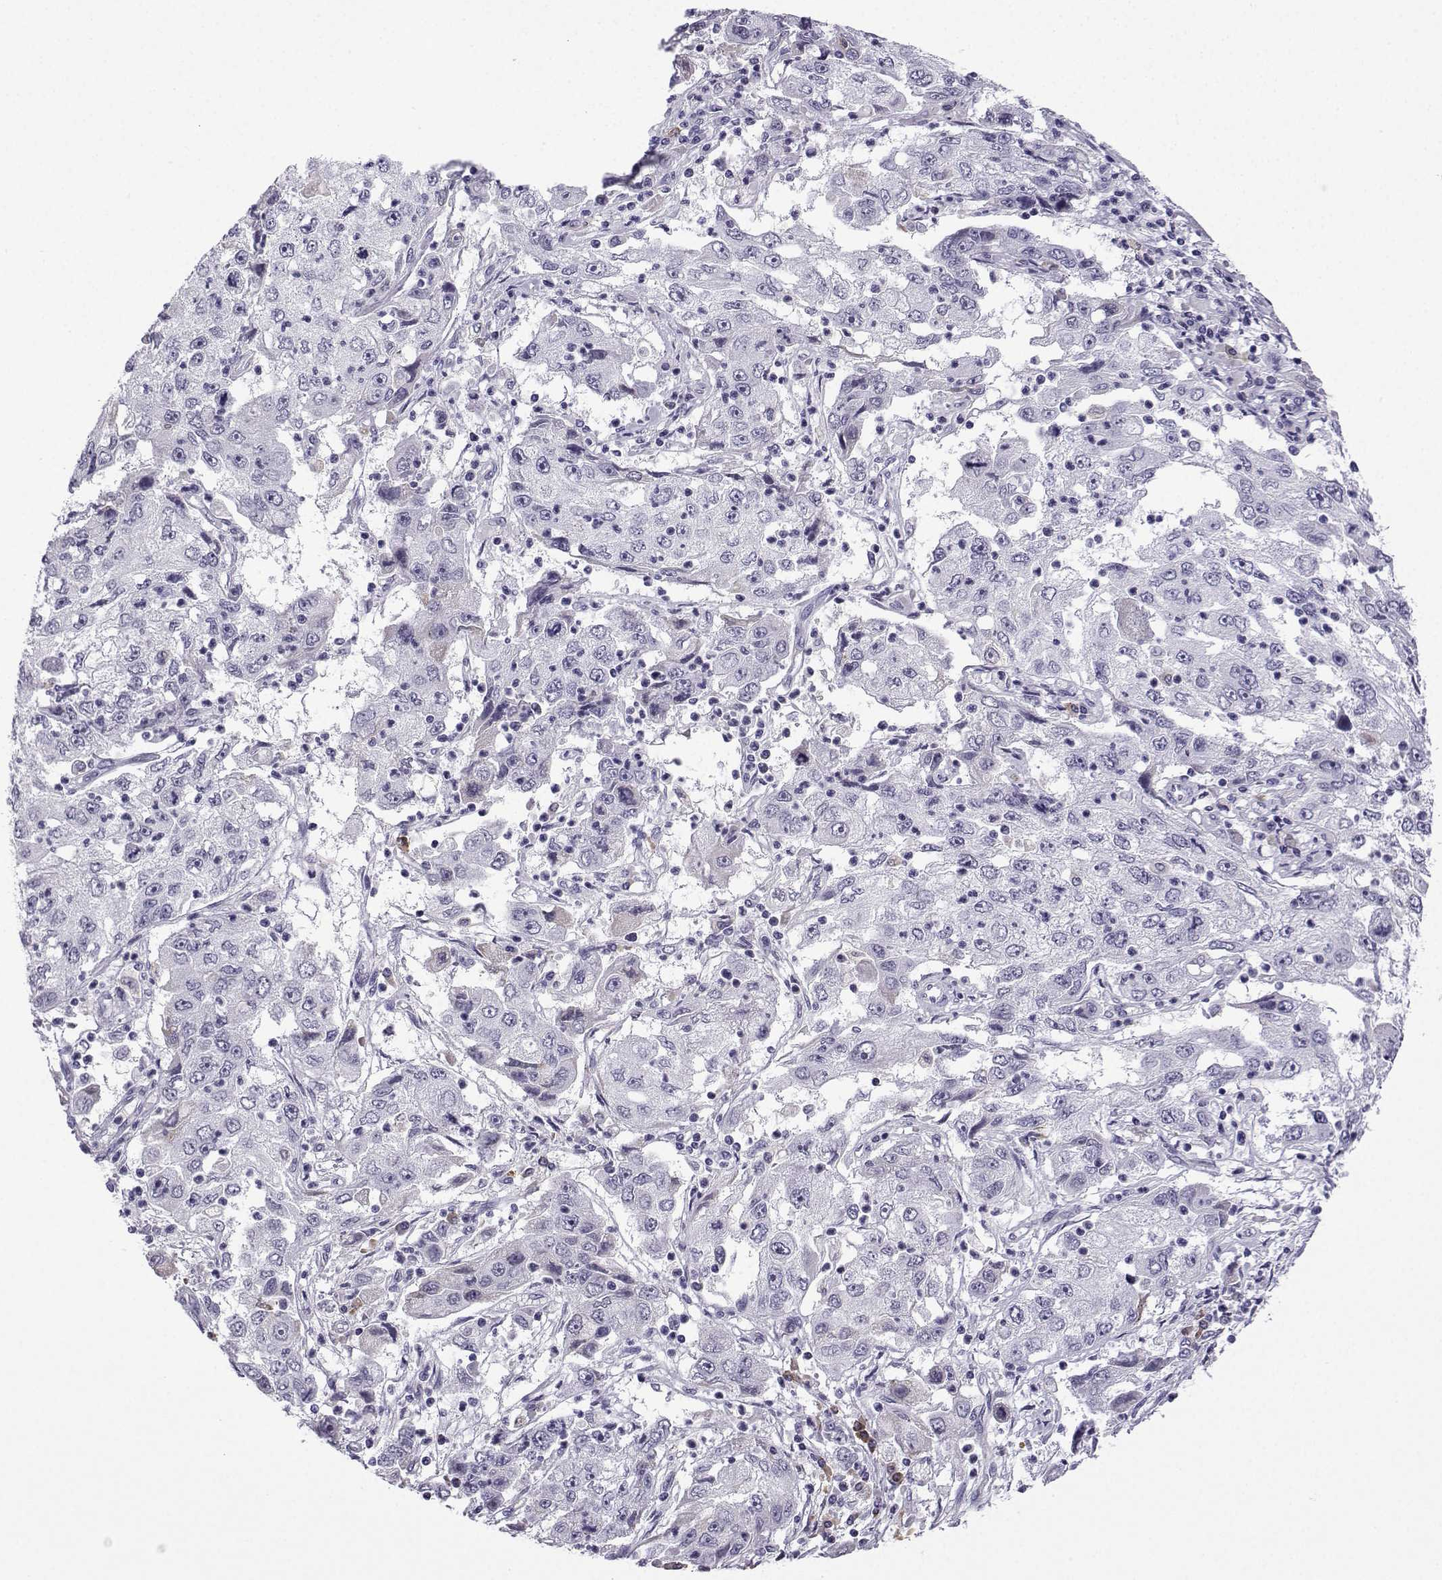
{"staining": {"intensity": "negative", "quantity": "none", "location": "none"}, "tissue": "cervical cancer", "cell_type": "Tumor cells", "image_type": "cancer", "snomed": [{"axis": "morphology", "description": "Squamous cell carcinoma, NOS"}, {"axis": "topography", "description": "Cervix"}], "caption": "IHC photomicrograph of human cervical squamous cell carcinoma stained for a protein (brown), which exhibits no positivity in tumor cells.", "gene": "MRGBP", "patient": {"sex": "female", "age": 36}}